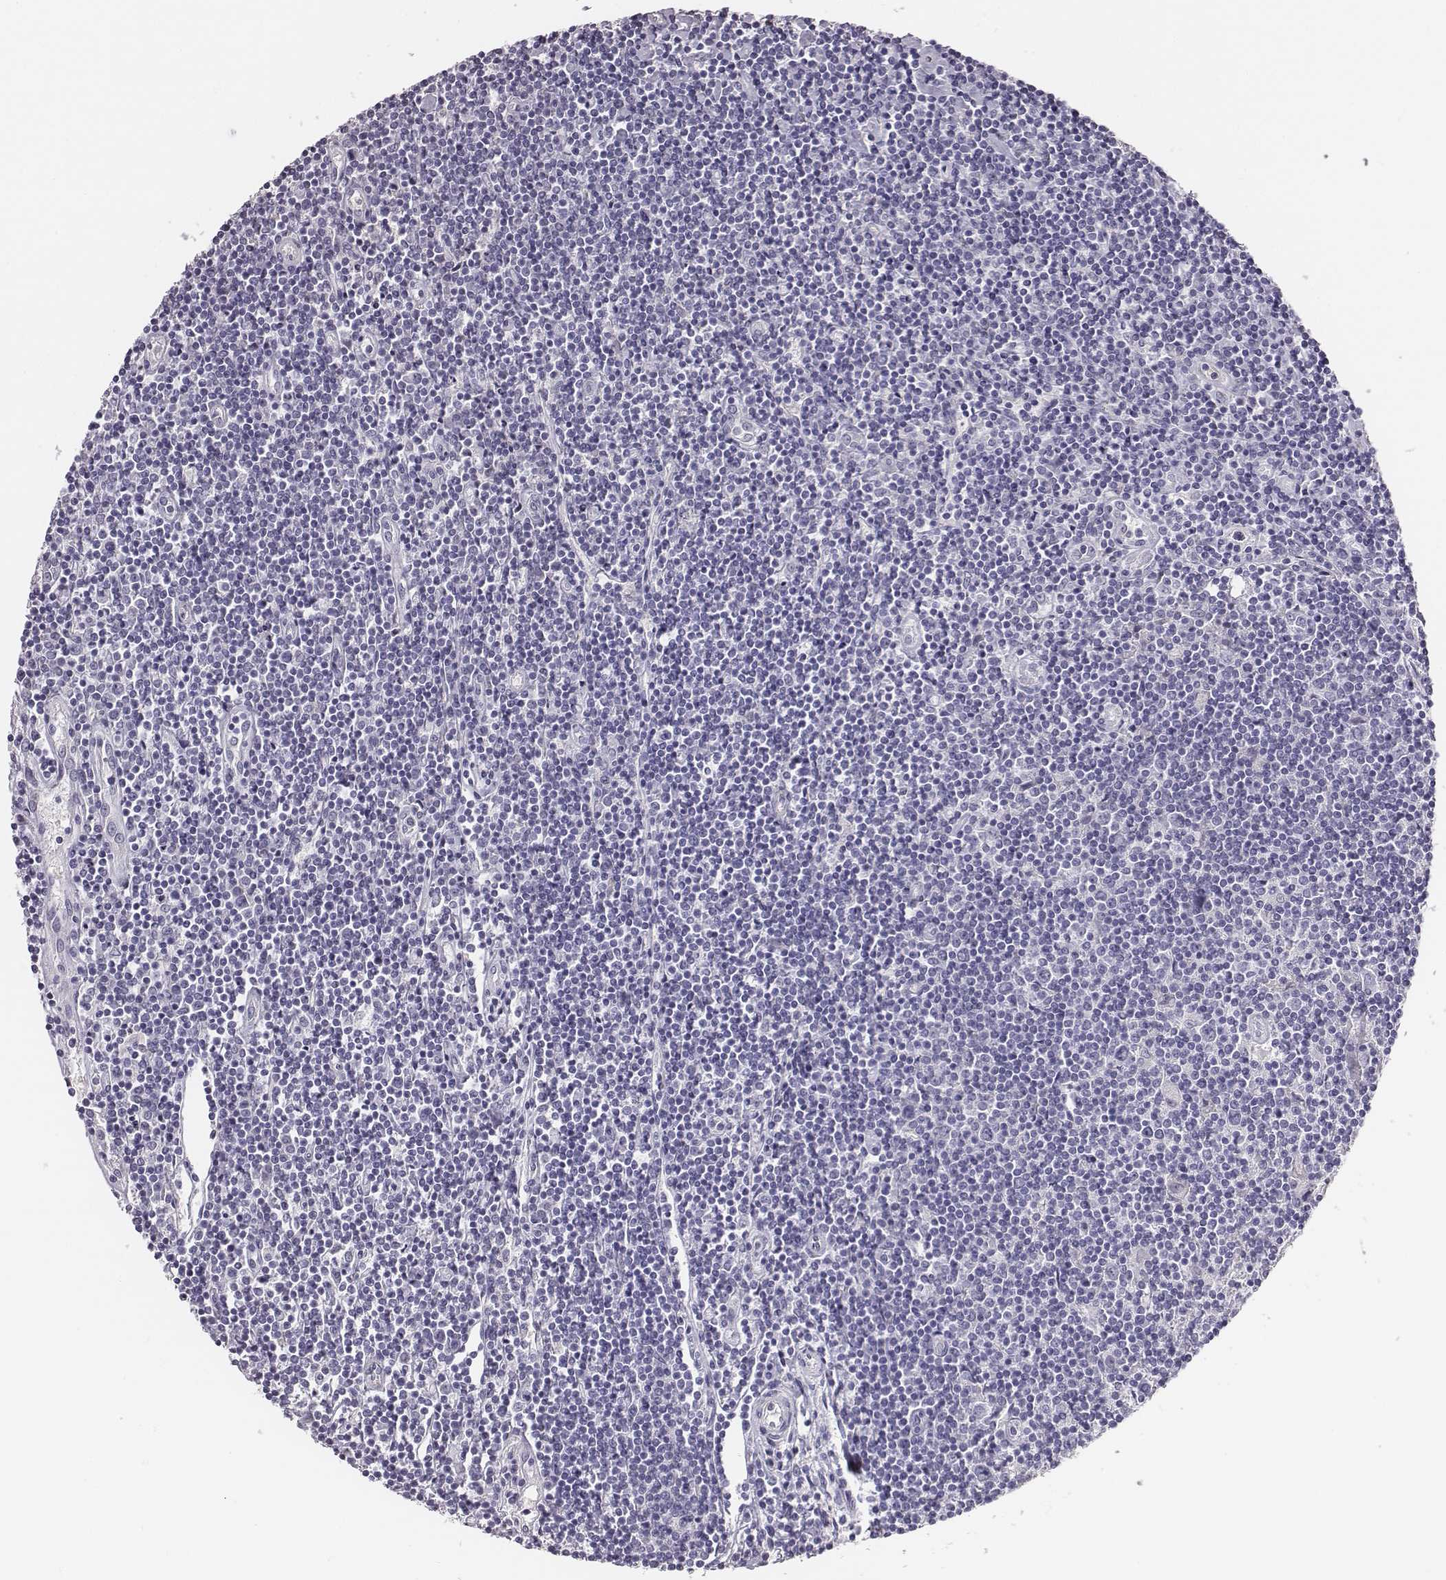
{"staining": {"intensity": "negative", "quantity": "none", "location": "none"}, "tissue": "lymphoma", "cell_type": "Tumor cells", "image_type": "cancer", "snomed": [{"axis": "morphology", "description": "Hodgkin's disease, NOS"}, {"axis": "topography", "description": "Lymph node"}], "caption": "High magnification brightfield microscopy of lymphoma stained with DAB (3,3'-diaminobenzidine) (brown) and counterstained with hematoxylin (blue): tumor cells show no significant positivity.", "gene": "GUCA1A", "patient": {"sex": "male", "age": 40}}